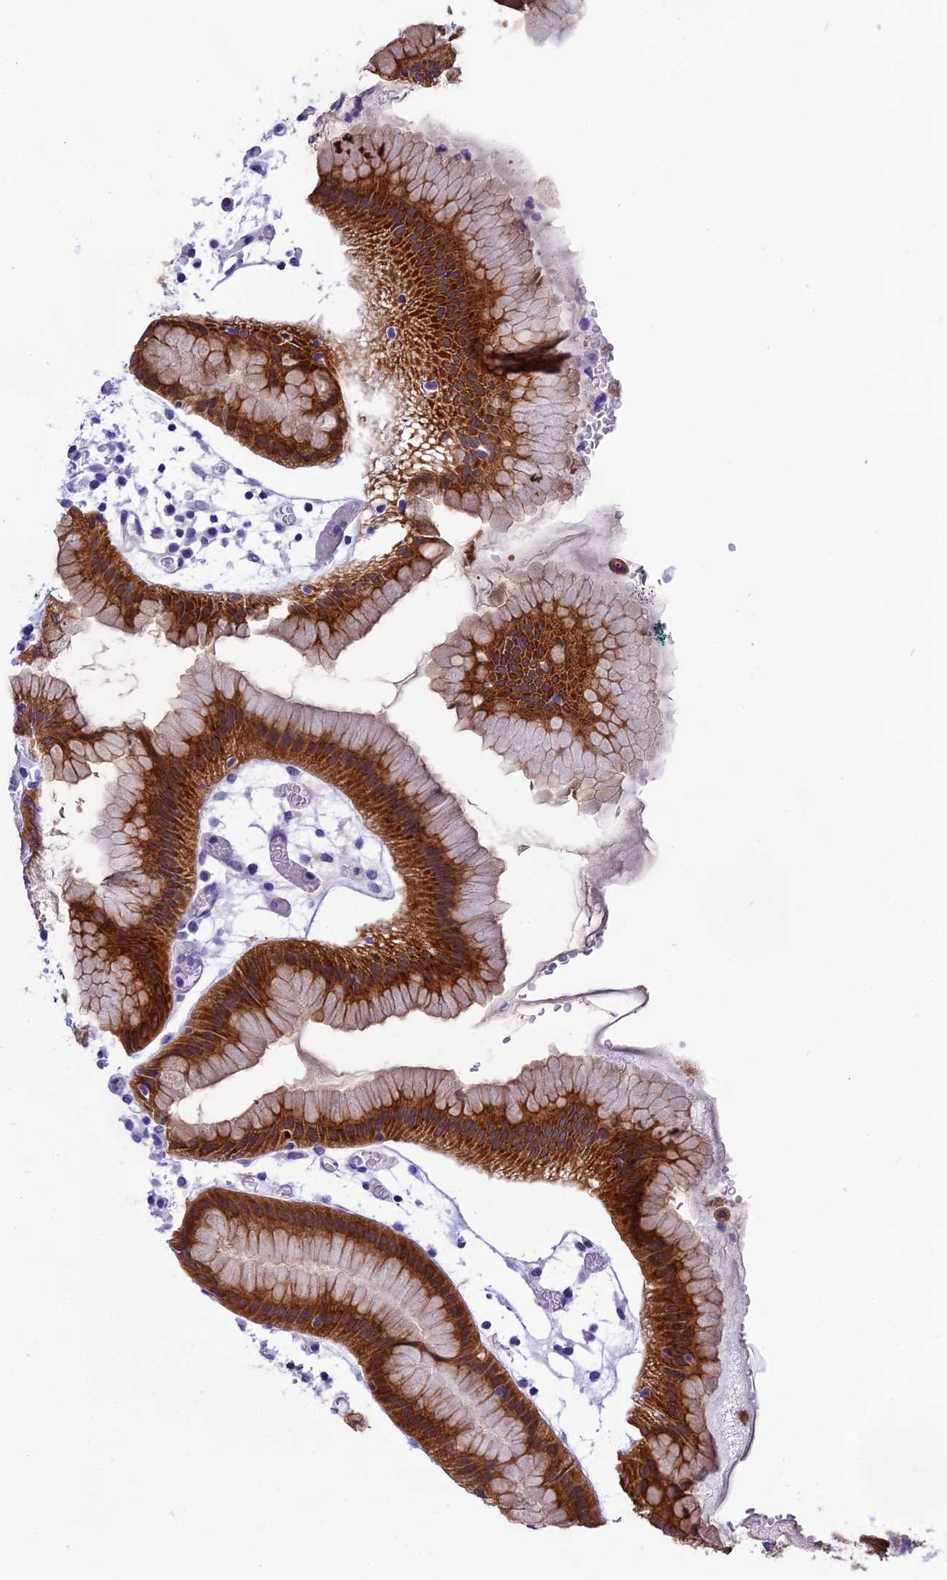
{"staining": {"intensity": "strong", "quantity": "25%-75%", "location": "cytoplasmic/membranous"}, "tissue": "stomach", "cell_type": "Glandular cells", "image_type": "normal", "snomed": [{"axis": "morphology", "description": "Normal tissue, NOS"}, {"axis": "topography", "description": "Stomach"}, {"axis": "topography", "description": "Stomach, lower"}], "caption": "Protein expression analysis of normal stomach displays strong cytoplasmic/membranous expression in about 25%-75% of glandular cells.", "gene": "KCTD14", "patient": {"sex": "female", "age": 75}}